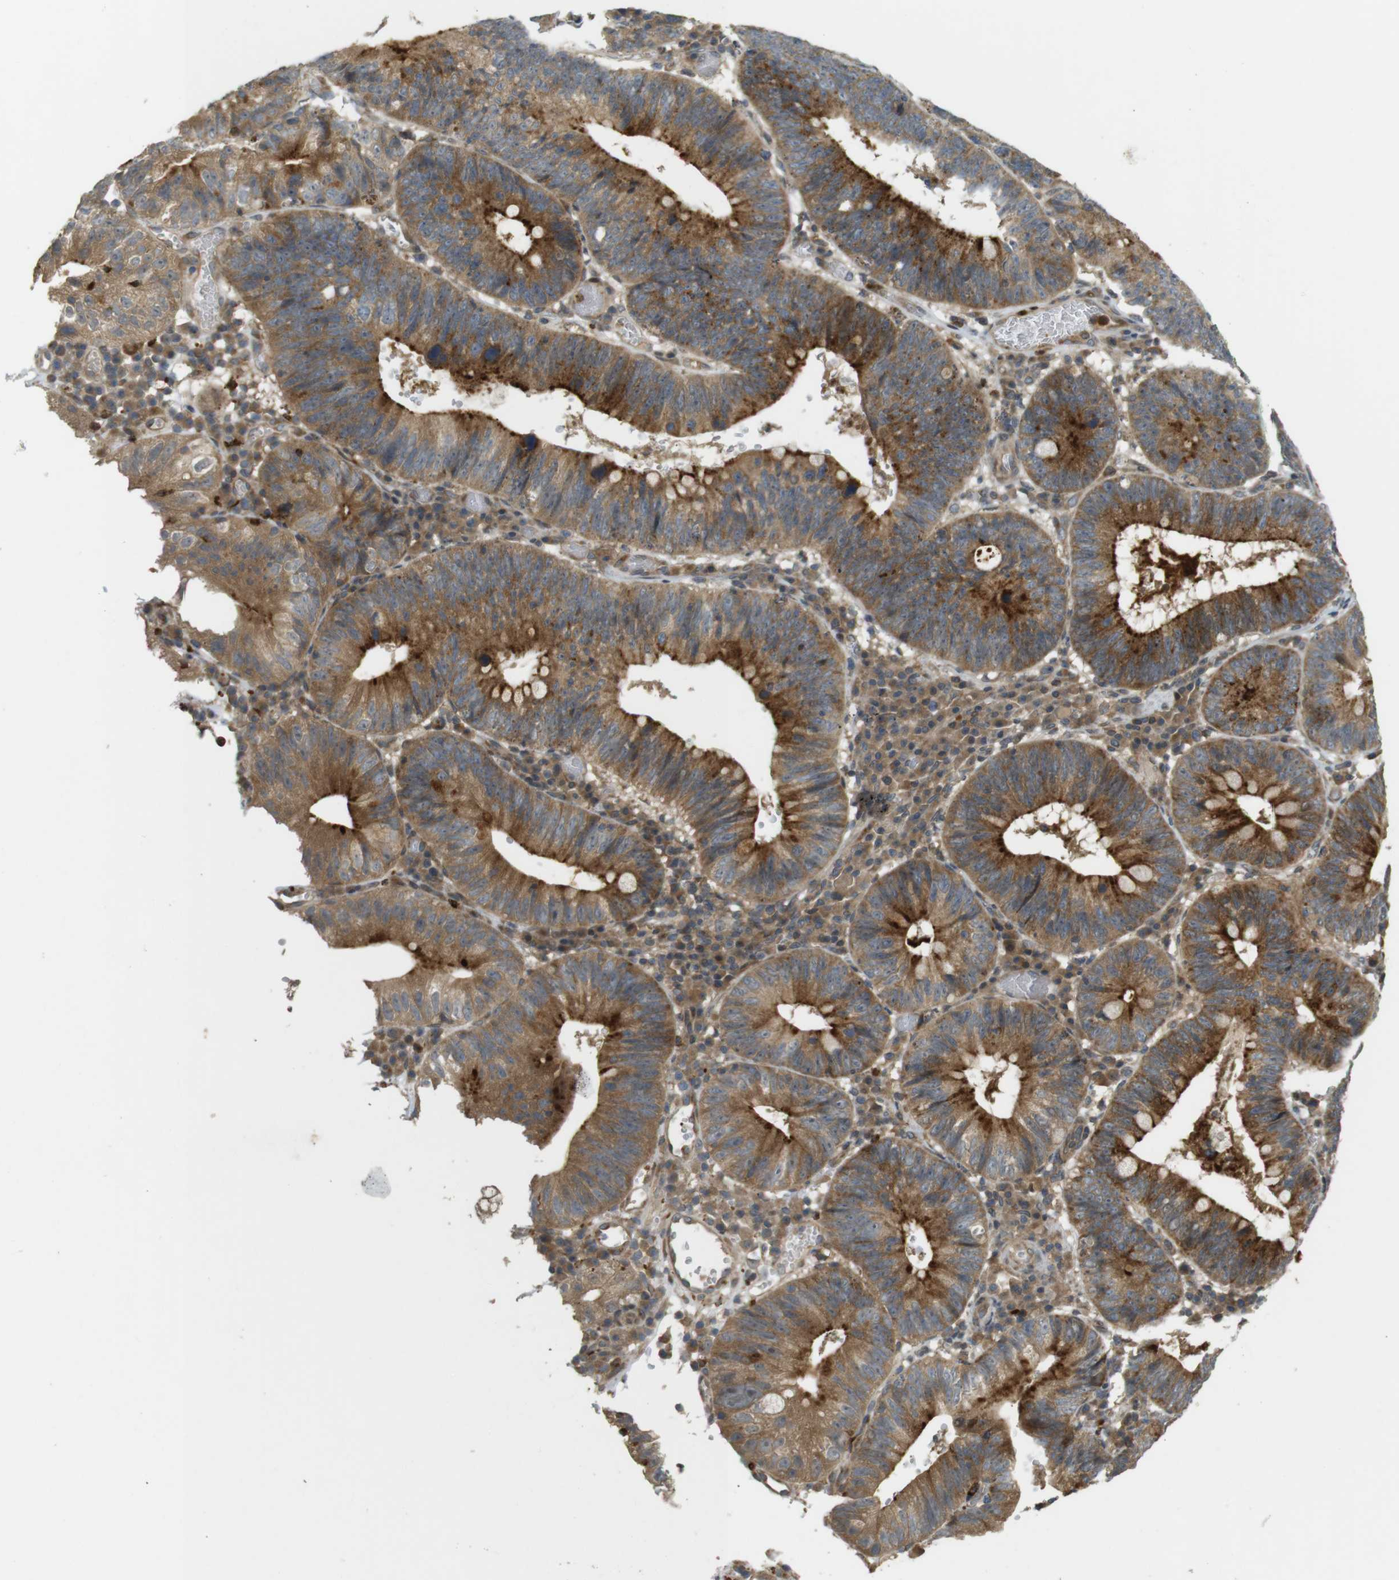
{"staining": {"intensity": "moderate", "quantity": ">75%", "location": "cytoplasmic/membranous"}, "tissue": "stomach cancer", "cell_type": "Tumor cells", "image_type": "cancer", "snomed": [{"axis": "morphology", "description": "Adenocarcinoma, NOS"}, {"axis": "topography", "description": "Stomach"}], "caption": "Stomach adenocarcinoma stained with a brown dye displays moderate cytoplasmic/membranous positive expression in about >75% of tumor cells.", "gene": "TMX3", "patient": {"sex": "male", "age": 59}}